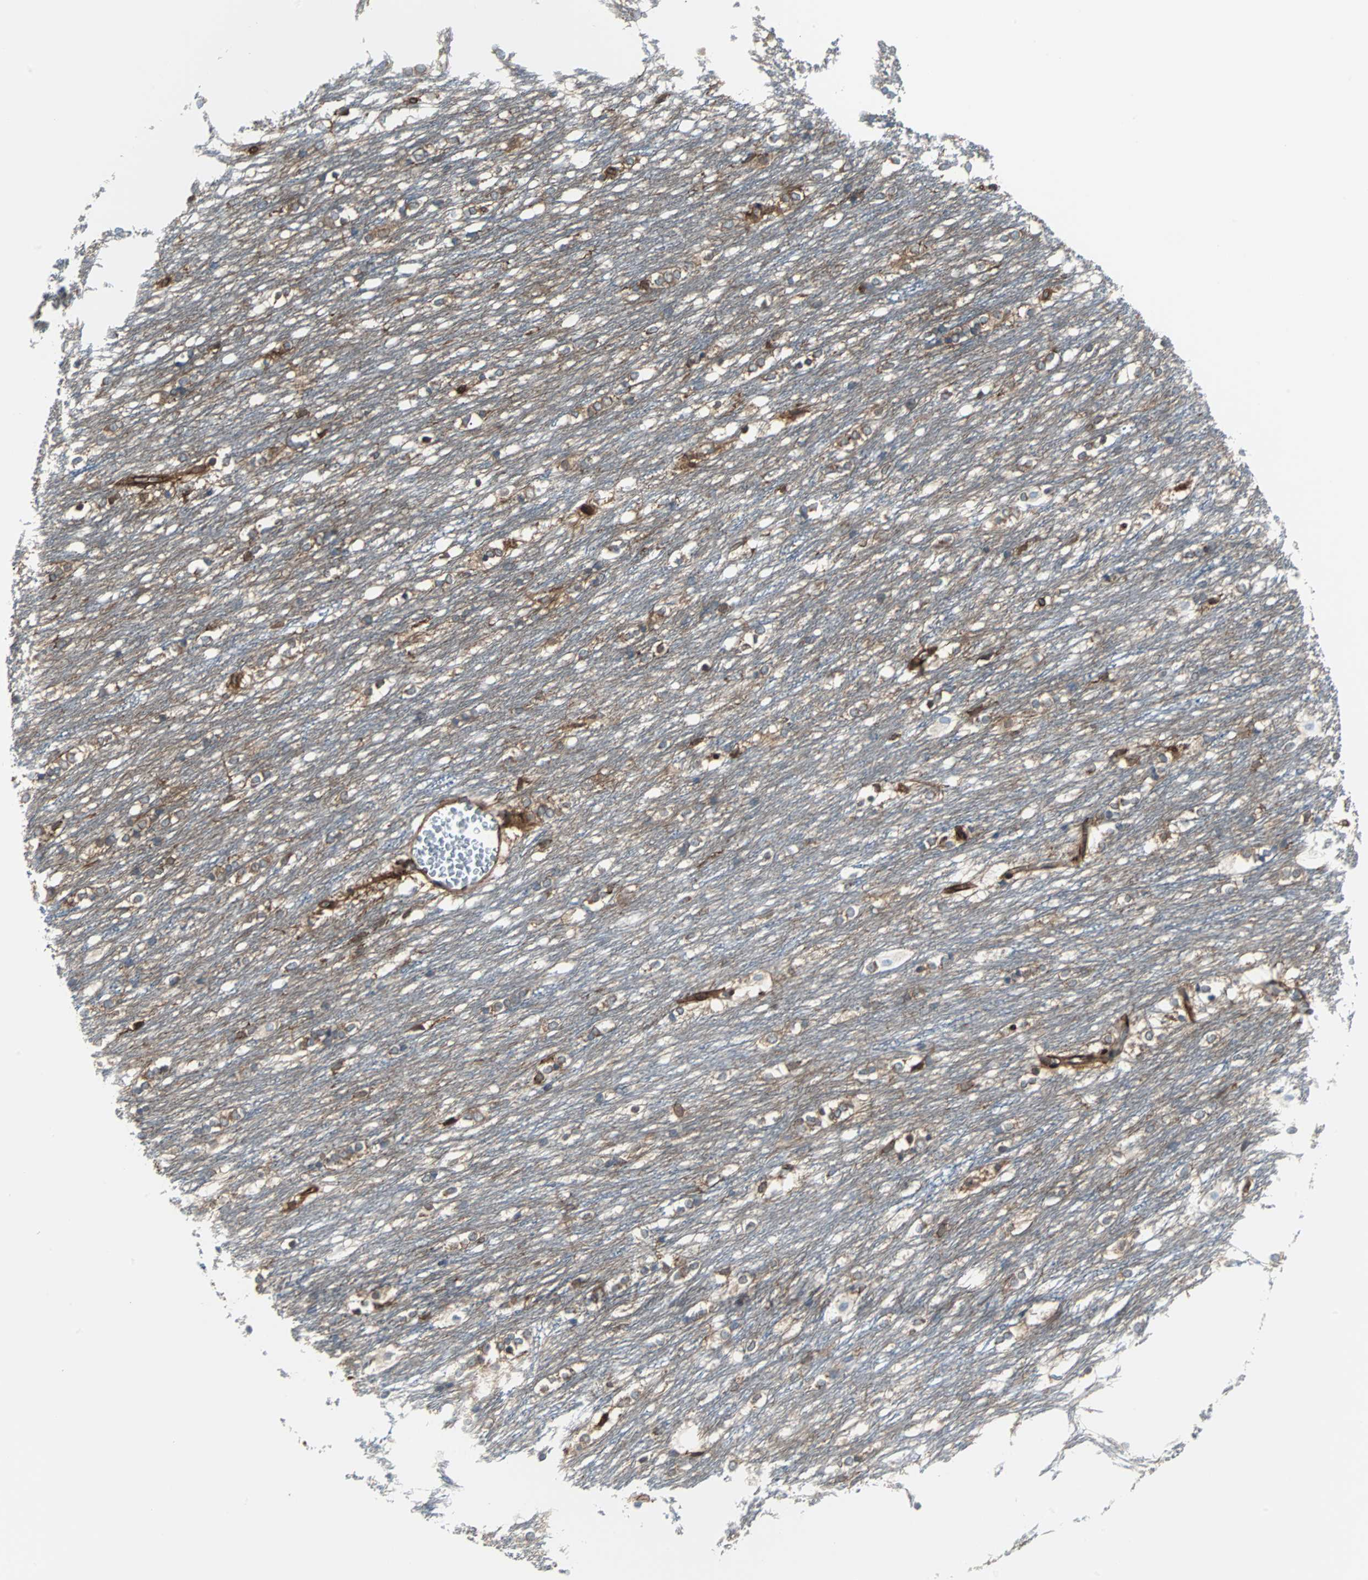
{"staining": {"intensity": "moderate", "quantity": "<25%", "location": "cytoplasmic/membranous"}, "tissue": "caudate", "cell_type": "Glial cells", "image_type": "normal", "snomed": [{"axis": "morphology", "description": "Normal tissue, NOS"}, {"axis": "topography", "description": "Lateral ventricle wall"}], "caption": "High-magnification brightfield microscopy of benign caudate stained with DAB (3,3'-diaminobenzidine) (brown) and counterstained with hematoxylin (blue). glial cells exhibit moderate cytoplasmic/membranous positivity is seen in approximately<25% of cells. (Brightfield microscopy of DAB IHC at high magnification).", "gene": "RELA", "patient": {"sex": "female", "age": 19}}